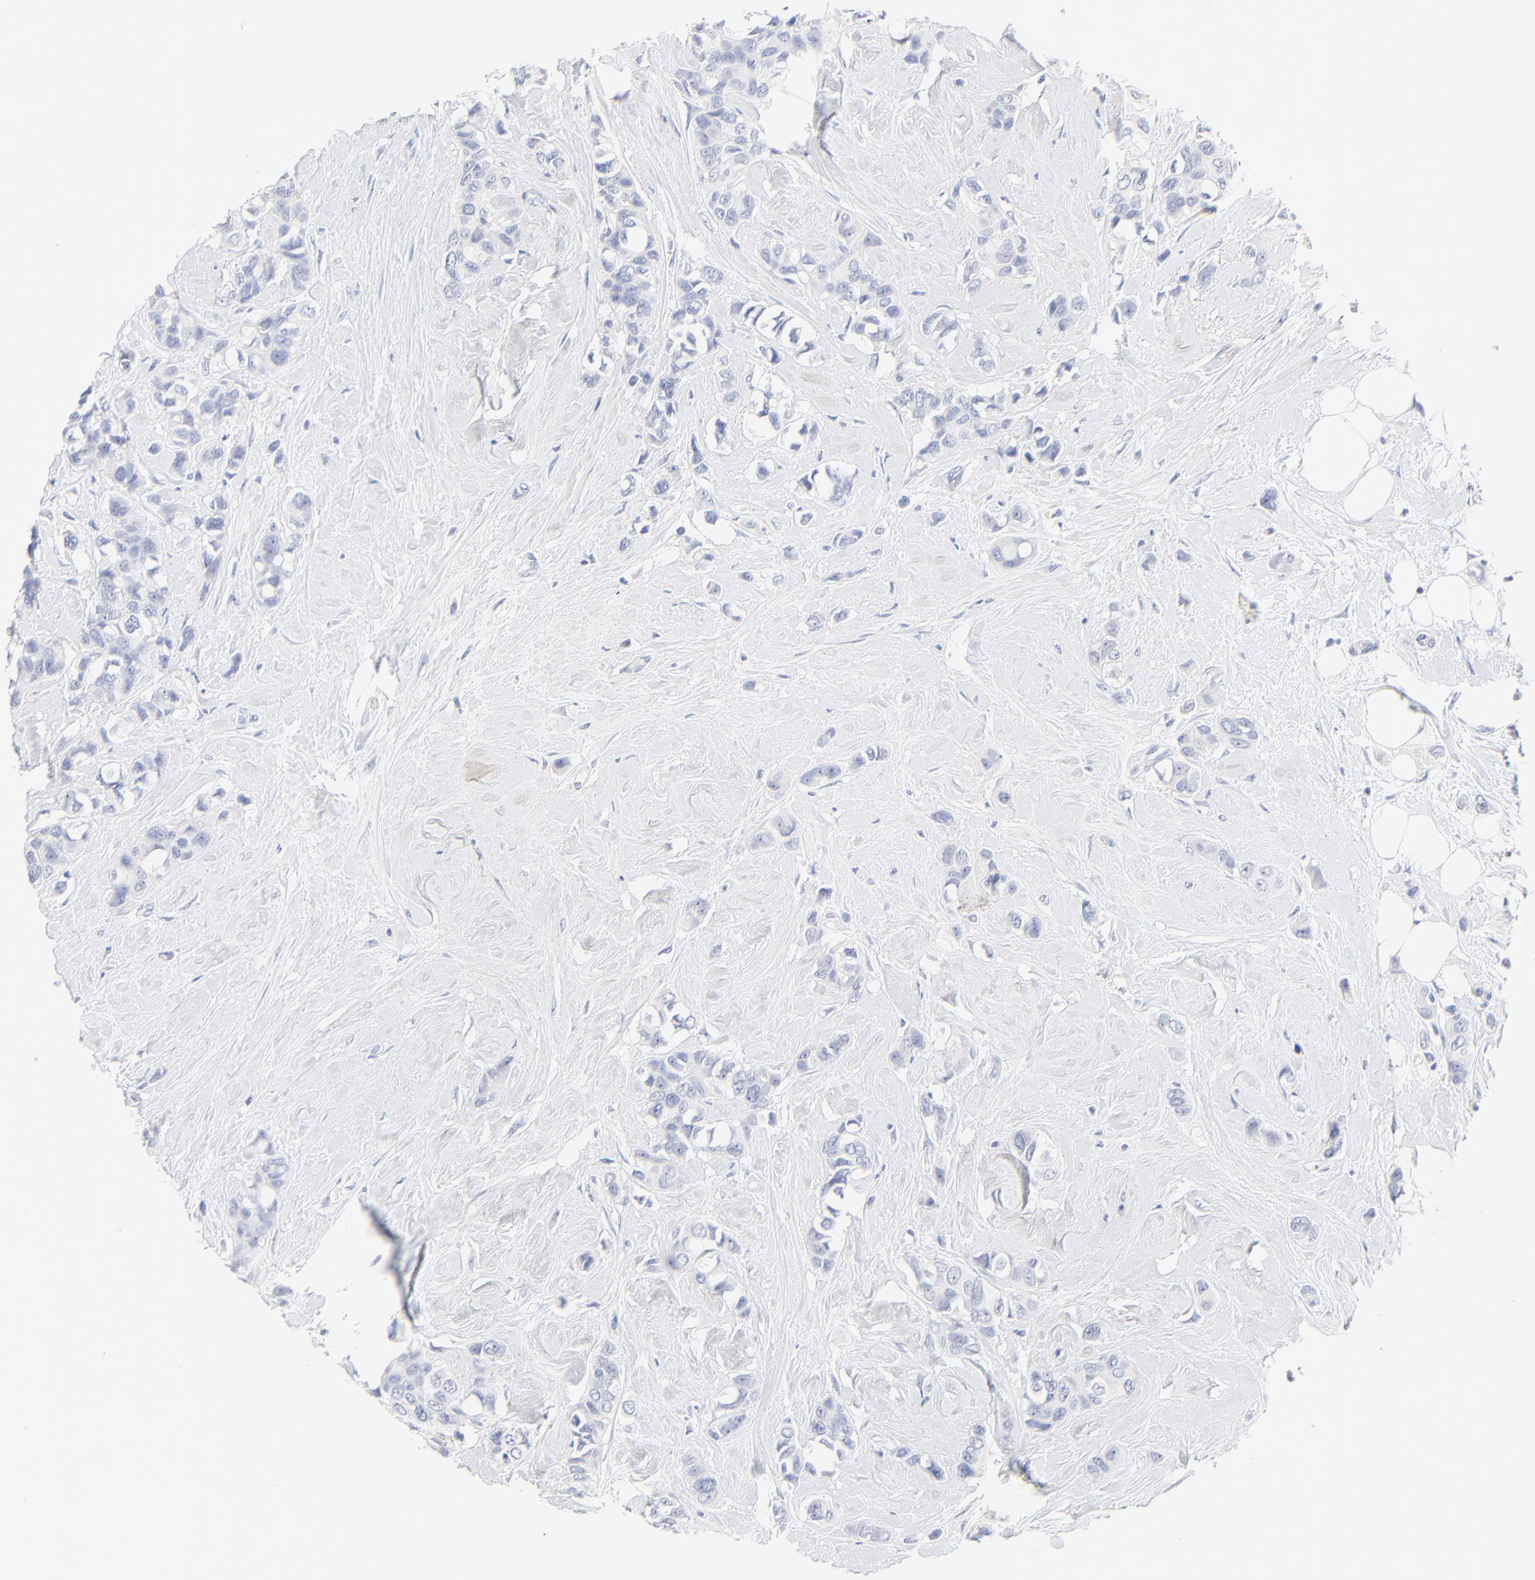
{"staining": {"intensity": "negative", "quantity": "none", "location": "none"}, "tissue": "breast cancer", "cell_type": "Tumor cells", "image_type": "cancer", "snomed": [{"axis": "morphology", "description": "Duct carcinoma"}, {"axis": "topography", "description": "Breast"}], "caption": "Immunohistochemical staining of breast invasive ductal carcinoma demonstrates no significant positivity in tumor cells.", "gene": "SULT4A1", "patient": {"sex": "female", "age": 51}}